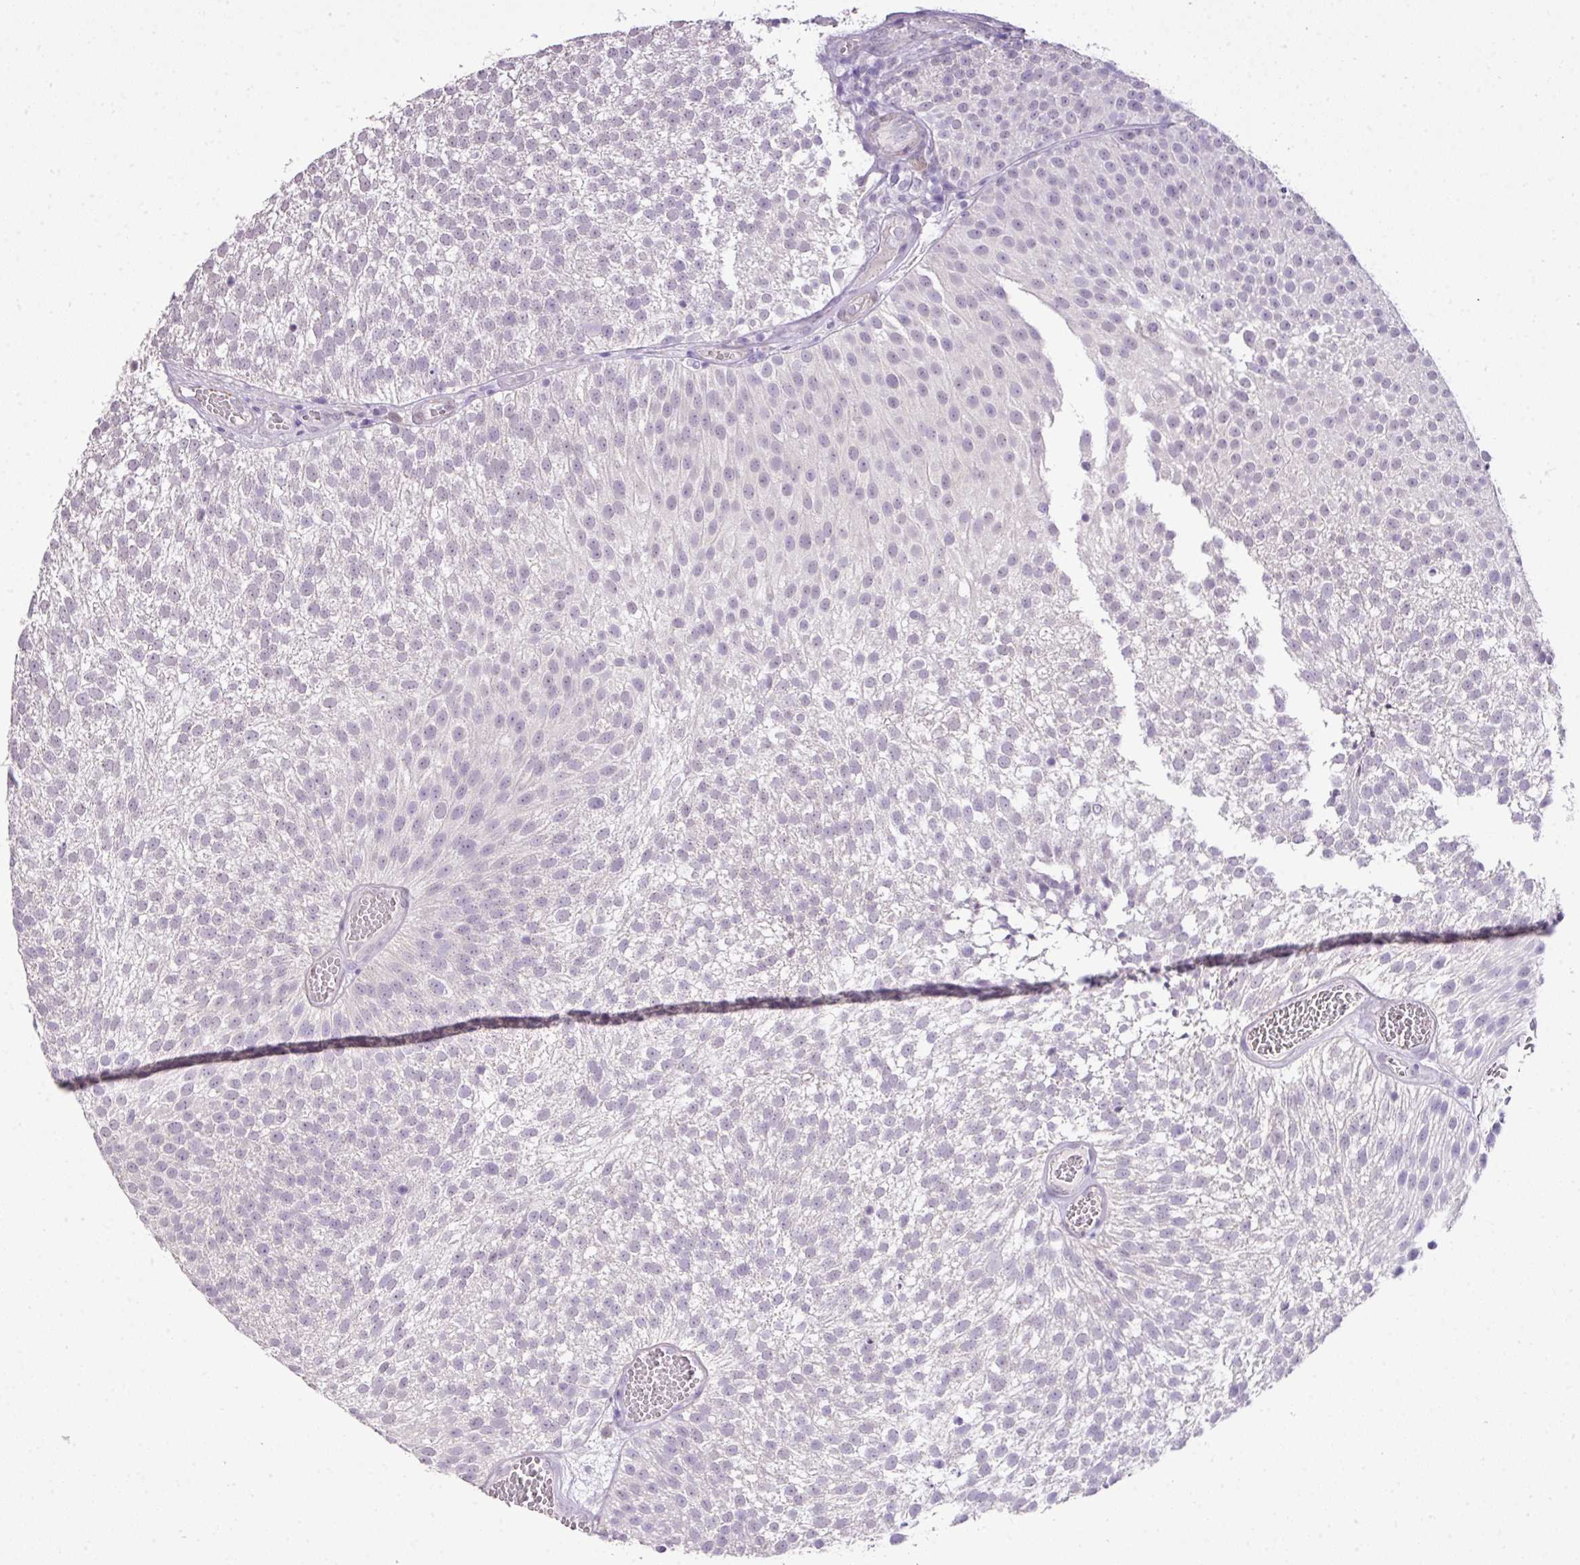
{"staining": {"intensity": "negative", "quantity": "none", "location": "none"}, "tissue": "urothelial cancer", "cell_type": "Tumor cells", "image_type": "cancer", "snomed": [{"axis": "morphology", "description": "Urothelial carcinoma, Low grade"}, {"axis": "topography", "description": "Urinary bladder"}], "caption": "Urothelial carcinoma (low-grade) stained for a protein using immunohistochemistry exhibits no staining tumor cells.", "gene": "DIP2A", "patient": {"sex": "female", "age": 79}}